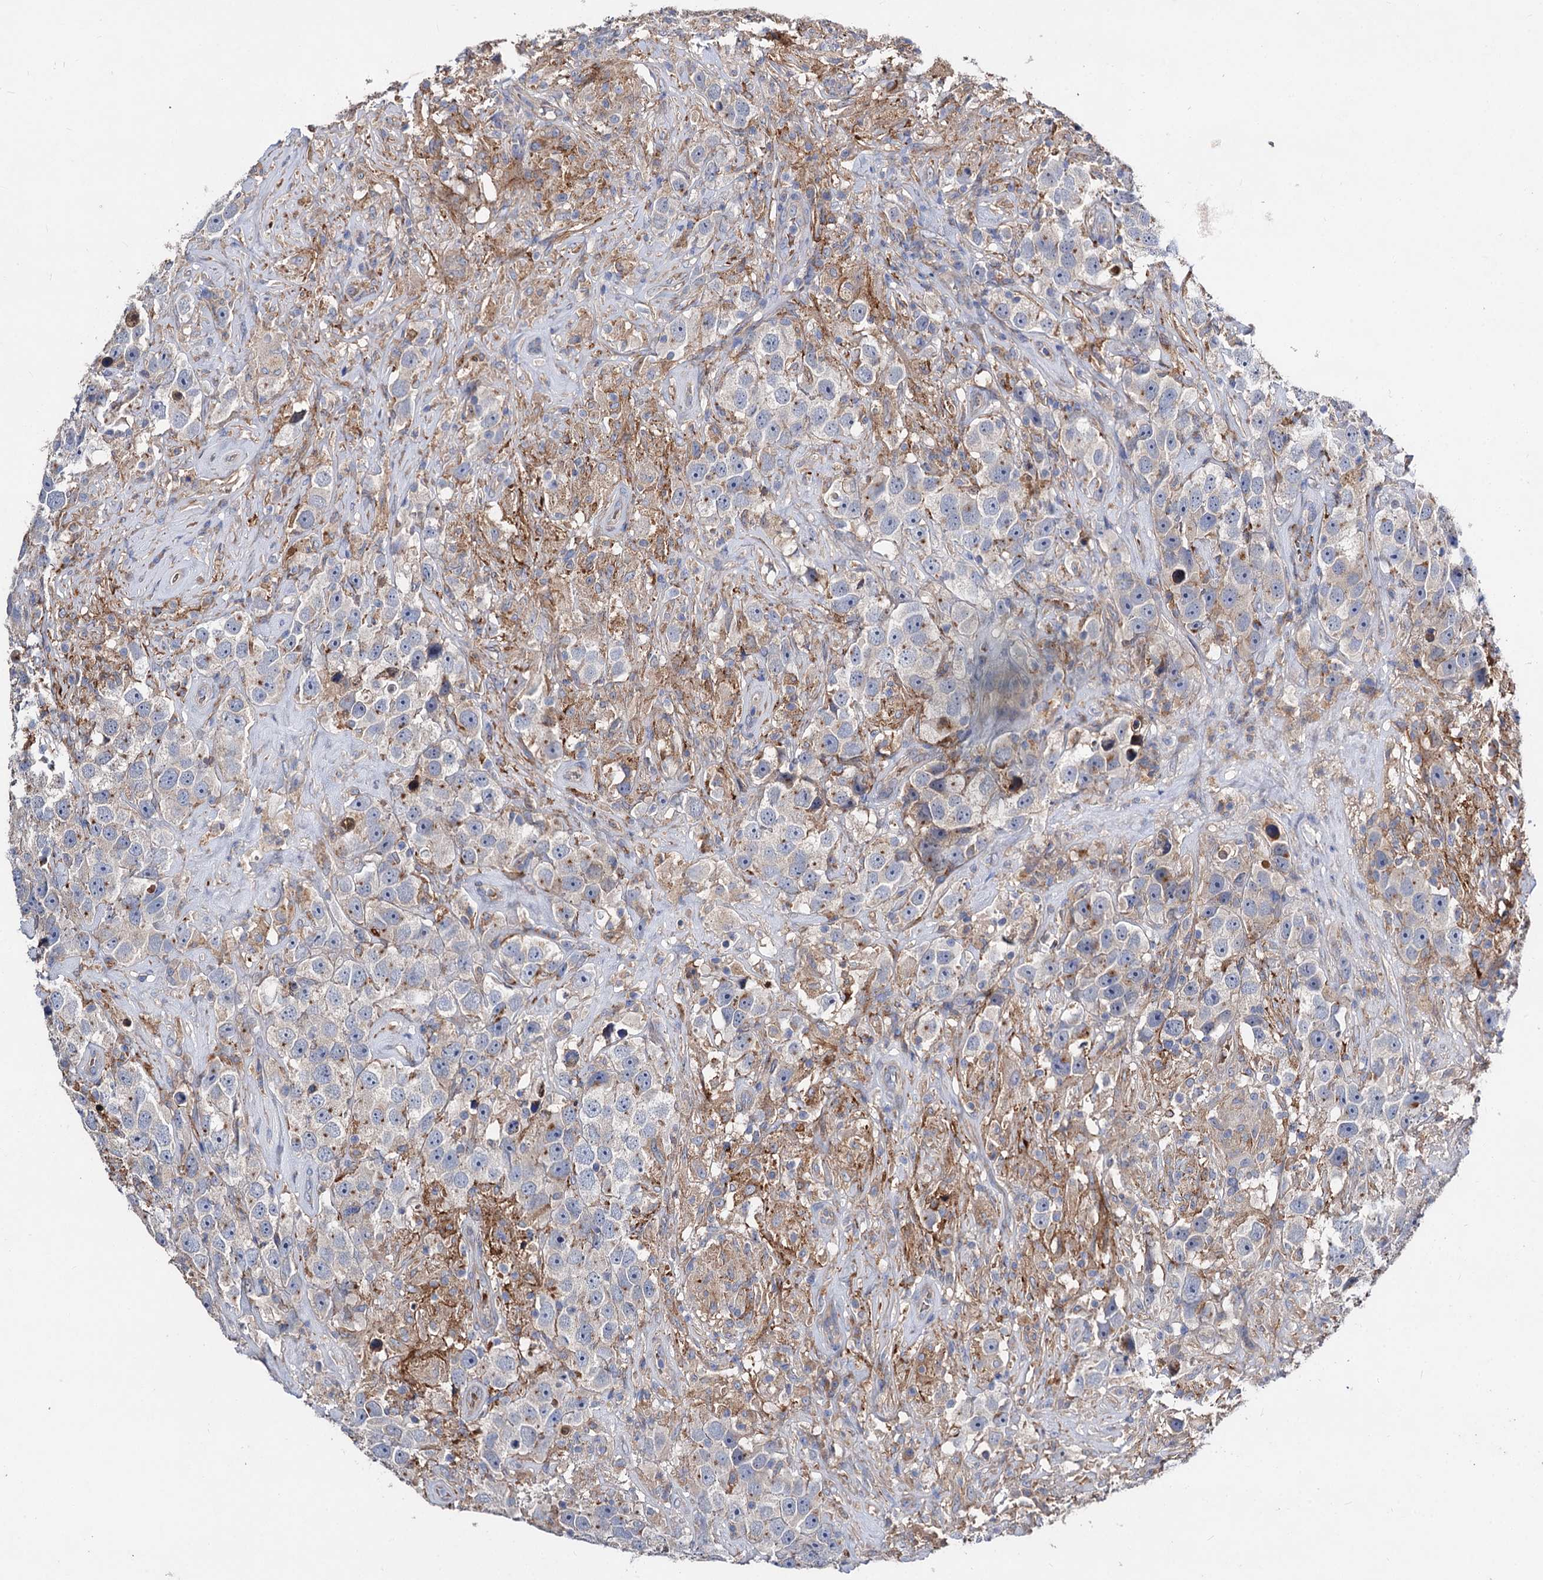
{"staining": {"intensity": "weak", "quantity": "<25%", "location": "cytoplasmic/membranous"}, "tissue": "testis cancer", "cell_type": "Tumor cells", "image_type": "cancer", "snomed": [{"axis": "morphology", "description": "Seminoma, NOS"}, {"axis": "topography", "description": "Testis"}], "caption": "A photomicrograph of testis cancer stained for a protein shows no brown staining in tumor cells. (Brightfield microscopy of DAB IHC at high magnification).", "gene": "HVCN1", "patient": {"sex": "male", "age": 49}}